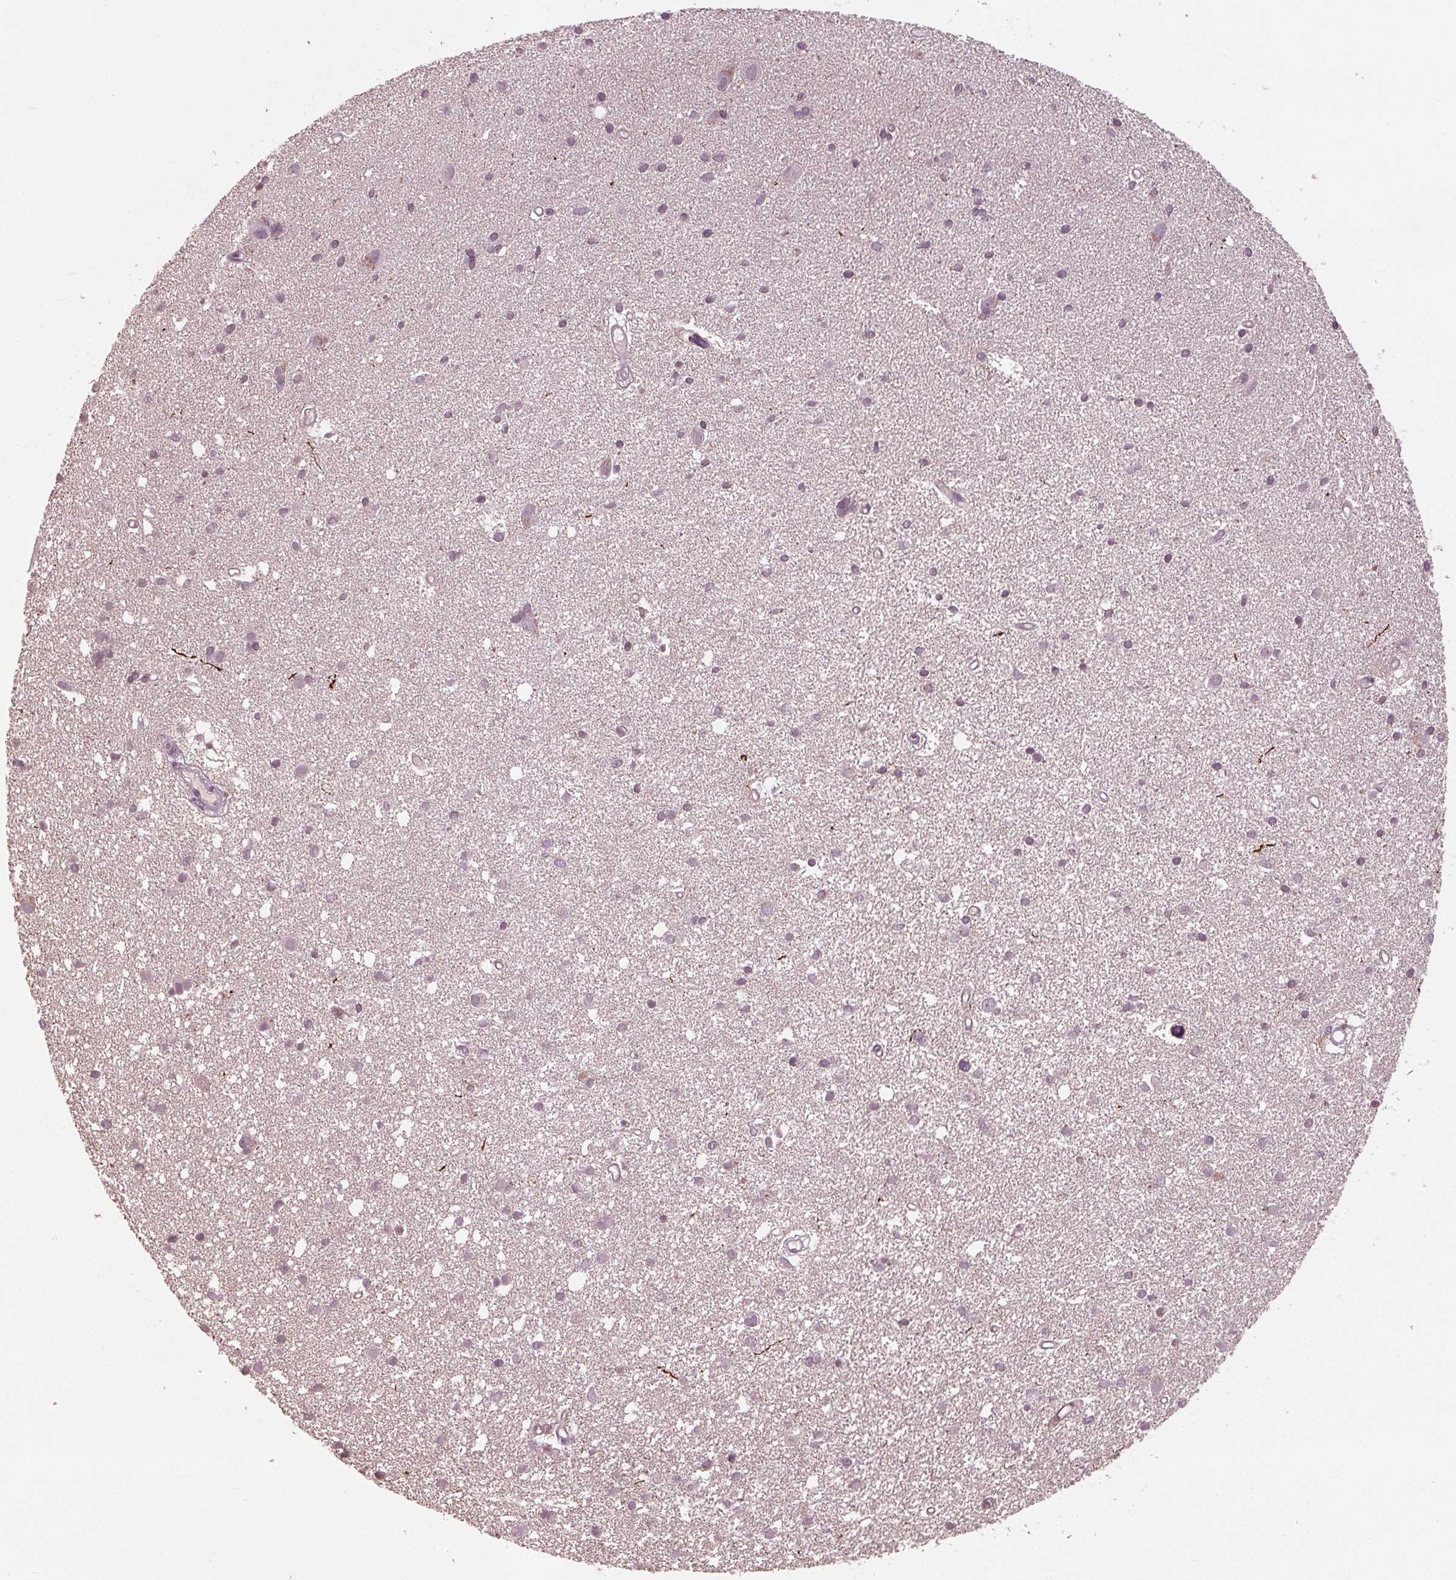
{"staining": {"intensity": "weak", "quantity": "25%-75%", "location": "cytoplasmic/membranous"}, "tissue": "cerebral cortex", "cell_type": "Endothelial cells", "image_type": "normal", "snomed": [{"axis": "morphology", "description": "Normal tissue, NOS"}, {"axis": "morphology", "description": "Glioma, malignant, High grade"}, {"axis": "topography", "description": "Cerebral cortex"}], "caption": "Weak cytoplasmic/membranous positivity for a protein is identified in approximately 25%-75% of endothelial cells of unremarkable cerebral cortex using immunohistochemistry (IHC).", "gene": "BTBD1", "patient": {"sex": "male", "age": 71}}